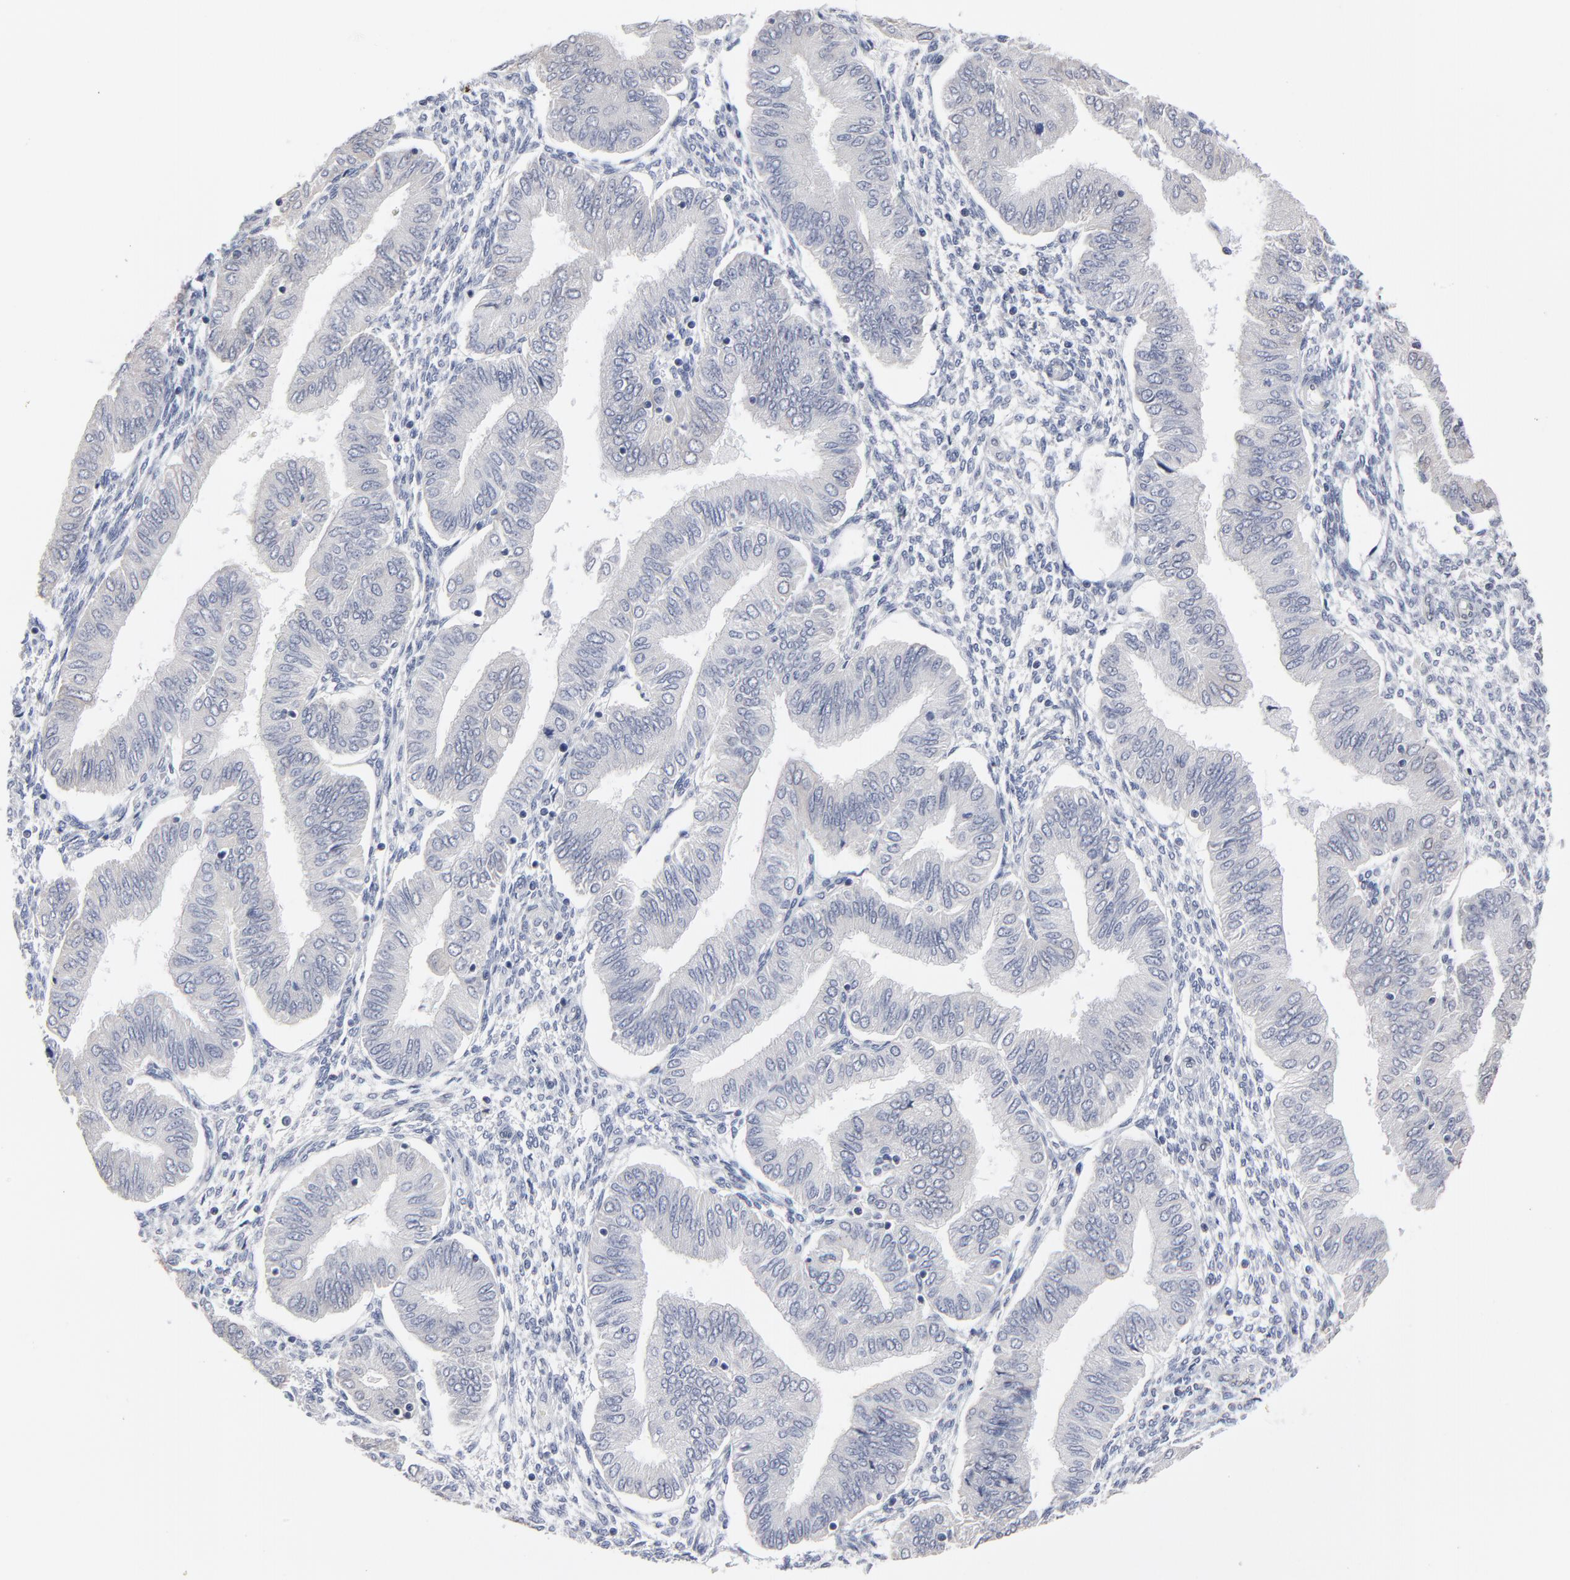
{"staining": {"intensity": "negative", "quantity": "none", "location": "none"}, "tissue": "endometrial cancer", "cell_type": "Tumor cells", "image_type": "cancer", "snomed": [{"axis": "morphology", "description": "Adenocarcinoma, NOS"}, {"axis": "topography", "description": "Endometrium"}], "caption": "This is a histopathology image of immunohistochemistry staining of endometrial adenocarcinoma, which shows no expression in tumor cells. The staining was performed using DAB to visualize the protein expression in brown, while the nuclei were stained in blue with hematoxylin (Magnification: 20x).", "gene": "SYNE2", "patient": {"sex": "female", "age": 51}}